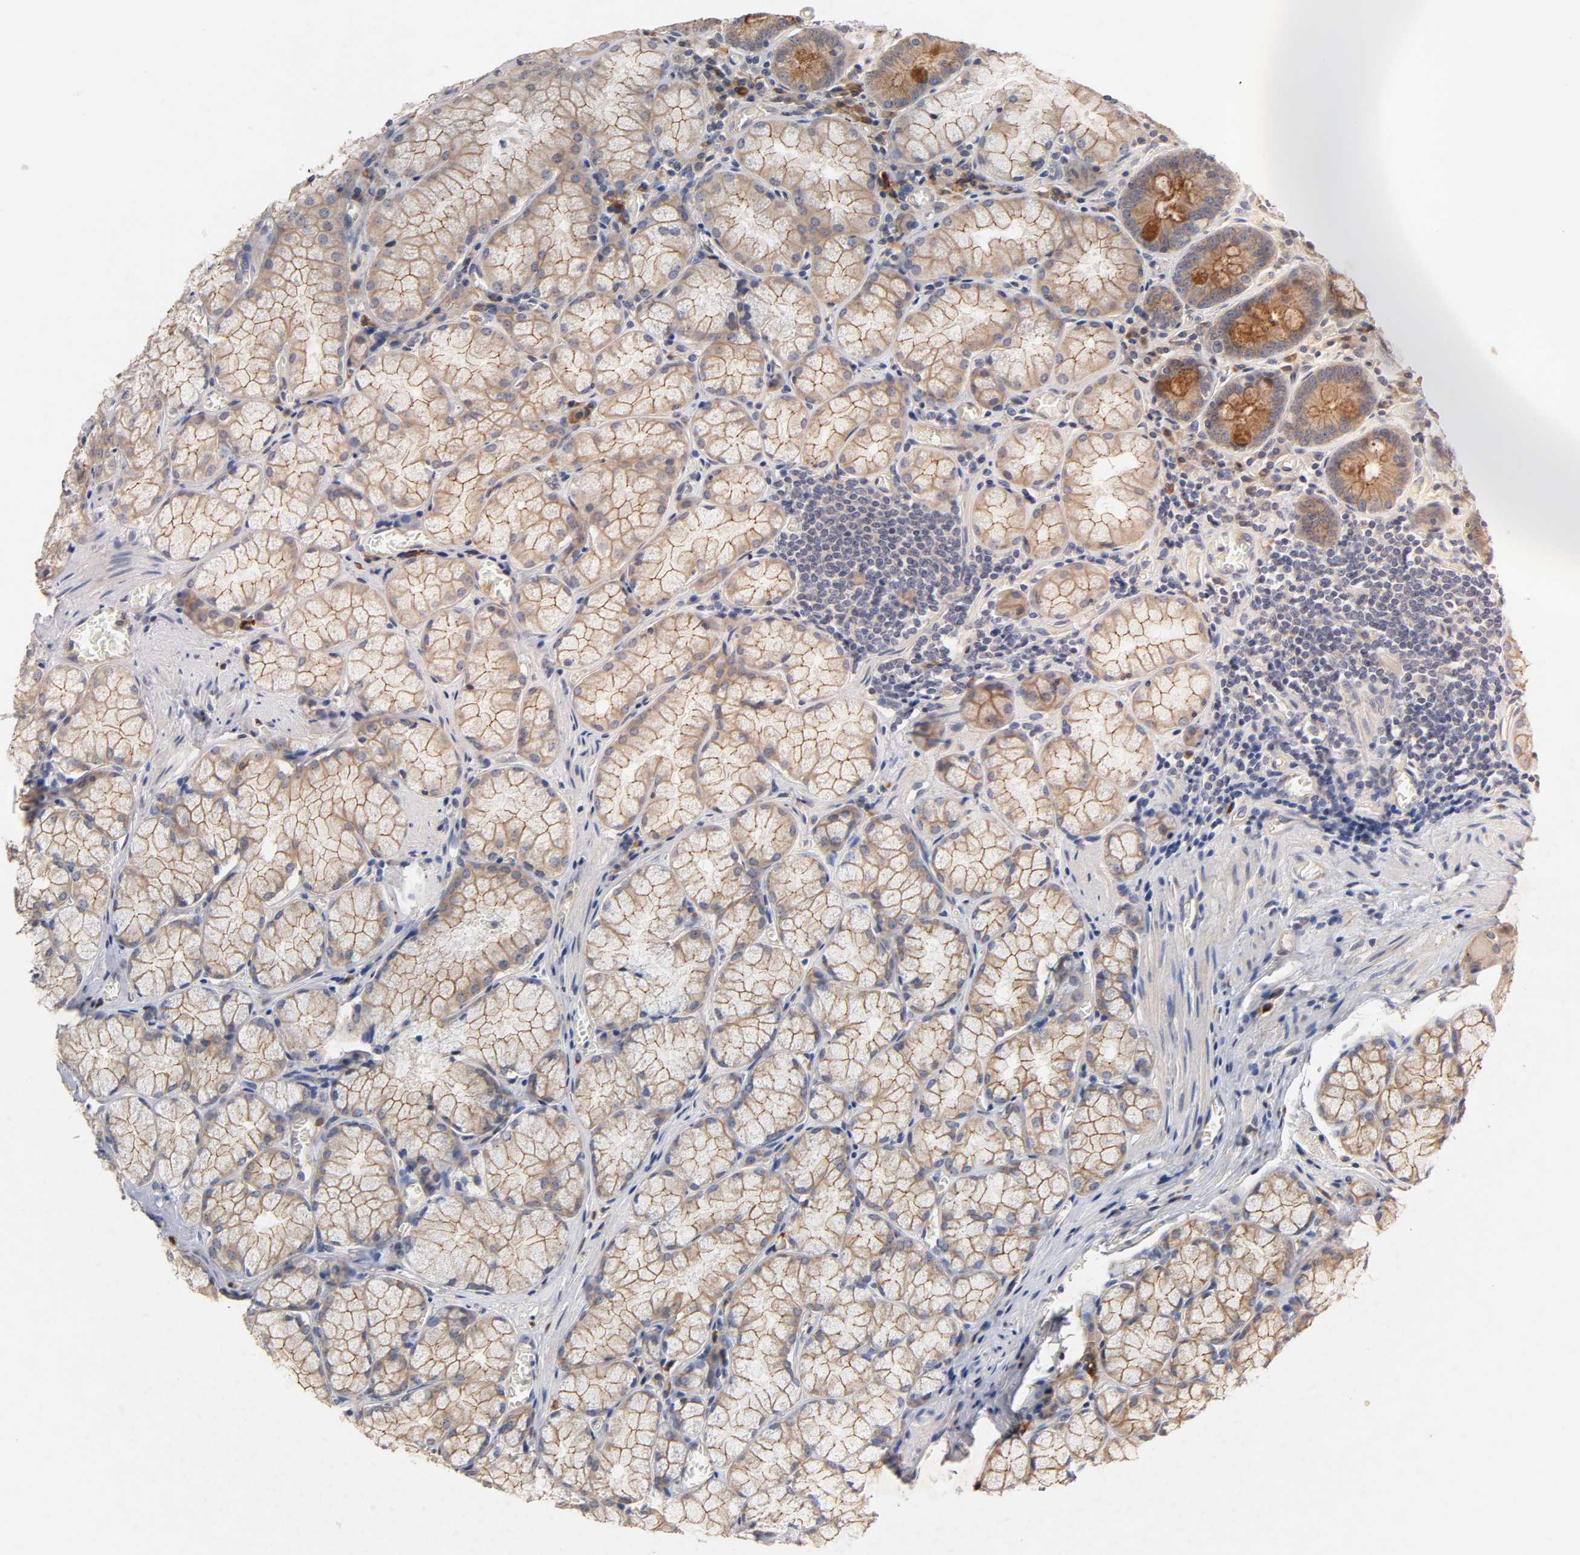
{"staining": {"intensity": "moderate", "quantity": ">75%", "location": "cytoplasmic/membranous"}, "tissue": "stomach", "cell_type": "Glandular cells", "image_type": "normal", "snomed": [{"axis": "morphology", "description": "Normal tissue, NOS"}, {"axis": "topography", "description": "Stomach, lower"}], "caption": "Immunohistochemical staining of benign stomach exhibits medium levels of moderate cytoplasmic/membranous expression in about >75% of glandular cells. The staining is performed using DAB brown chromogen to label protein expression. The nuclei are counter-stained blue using hematoxylin.", "gene": "PDZD11", "patient": {"sex": "male", "age": 56}}